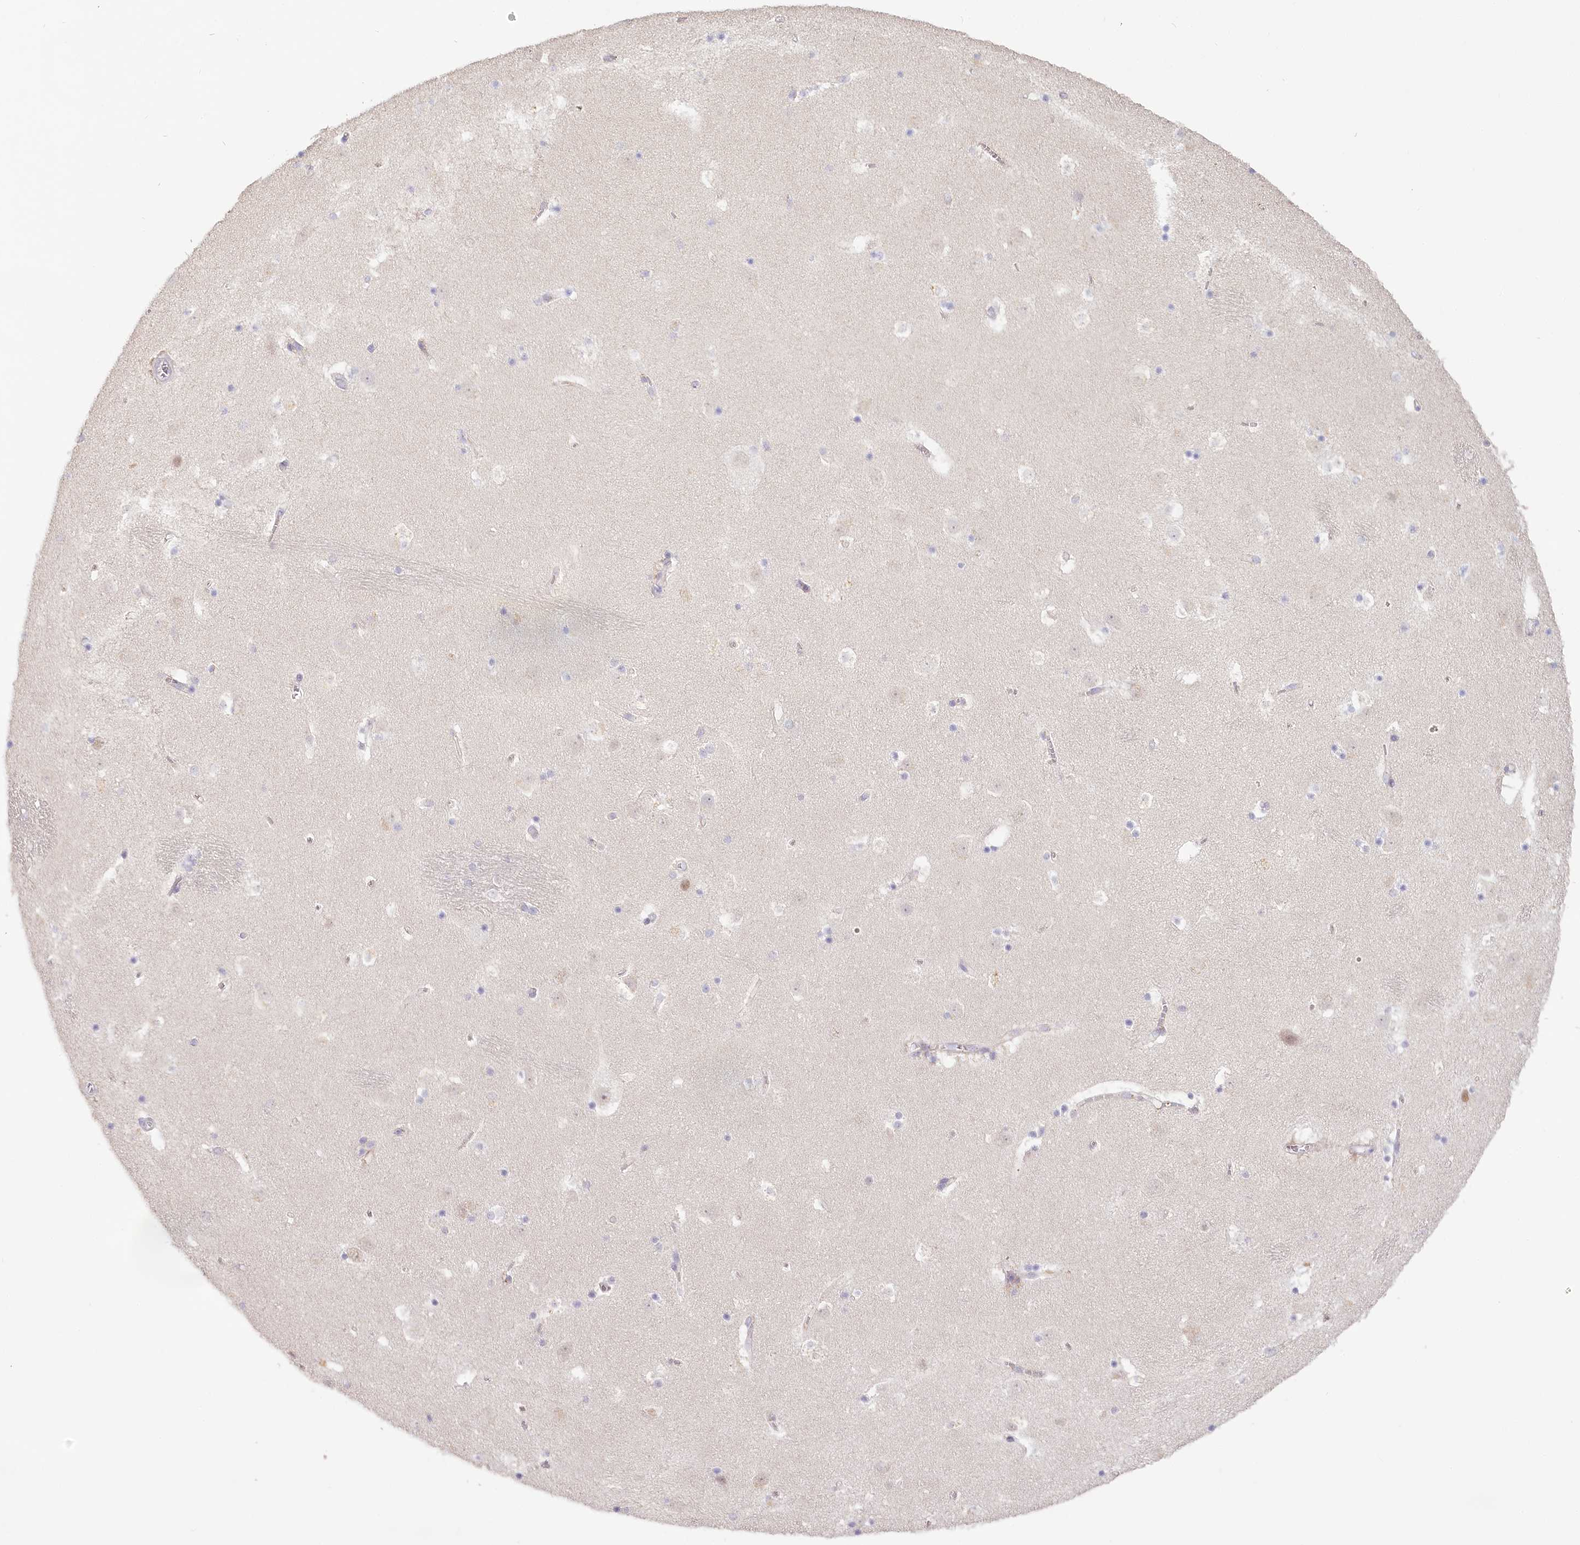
{"staining": {"intensity": "negative", "quantity": "none", "location": "none"}, "tissue": "caudate", "cell_type": "Glial cells", "image_type": "normal", "snomed": [{"axis": "morphology", "description": "Normal tissue, NOS"}, {"axis": "topography", "description": "Lateral ventricle wall"}], "caption": "Immunohistochemistry (IHC) histopathology image of normal caudate: caudate stained with DAB demonstrates no significant protein positivity in glial cells. The staining was performed using DAB (3,3'-diaminobenzidine) to visualize the protein expression in brown, while the nuclei were stained in blue with hematoxylin (Magnification: 20x).", "gene": "USP11", "patient": {"sex": "male", "age": 45}}